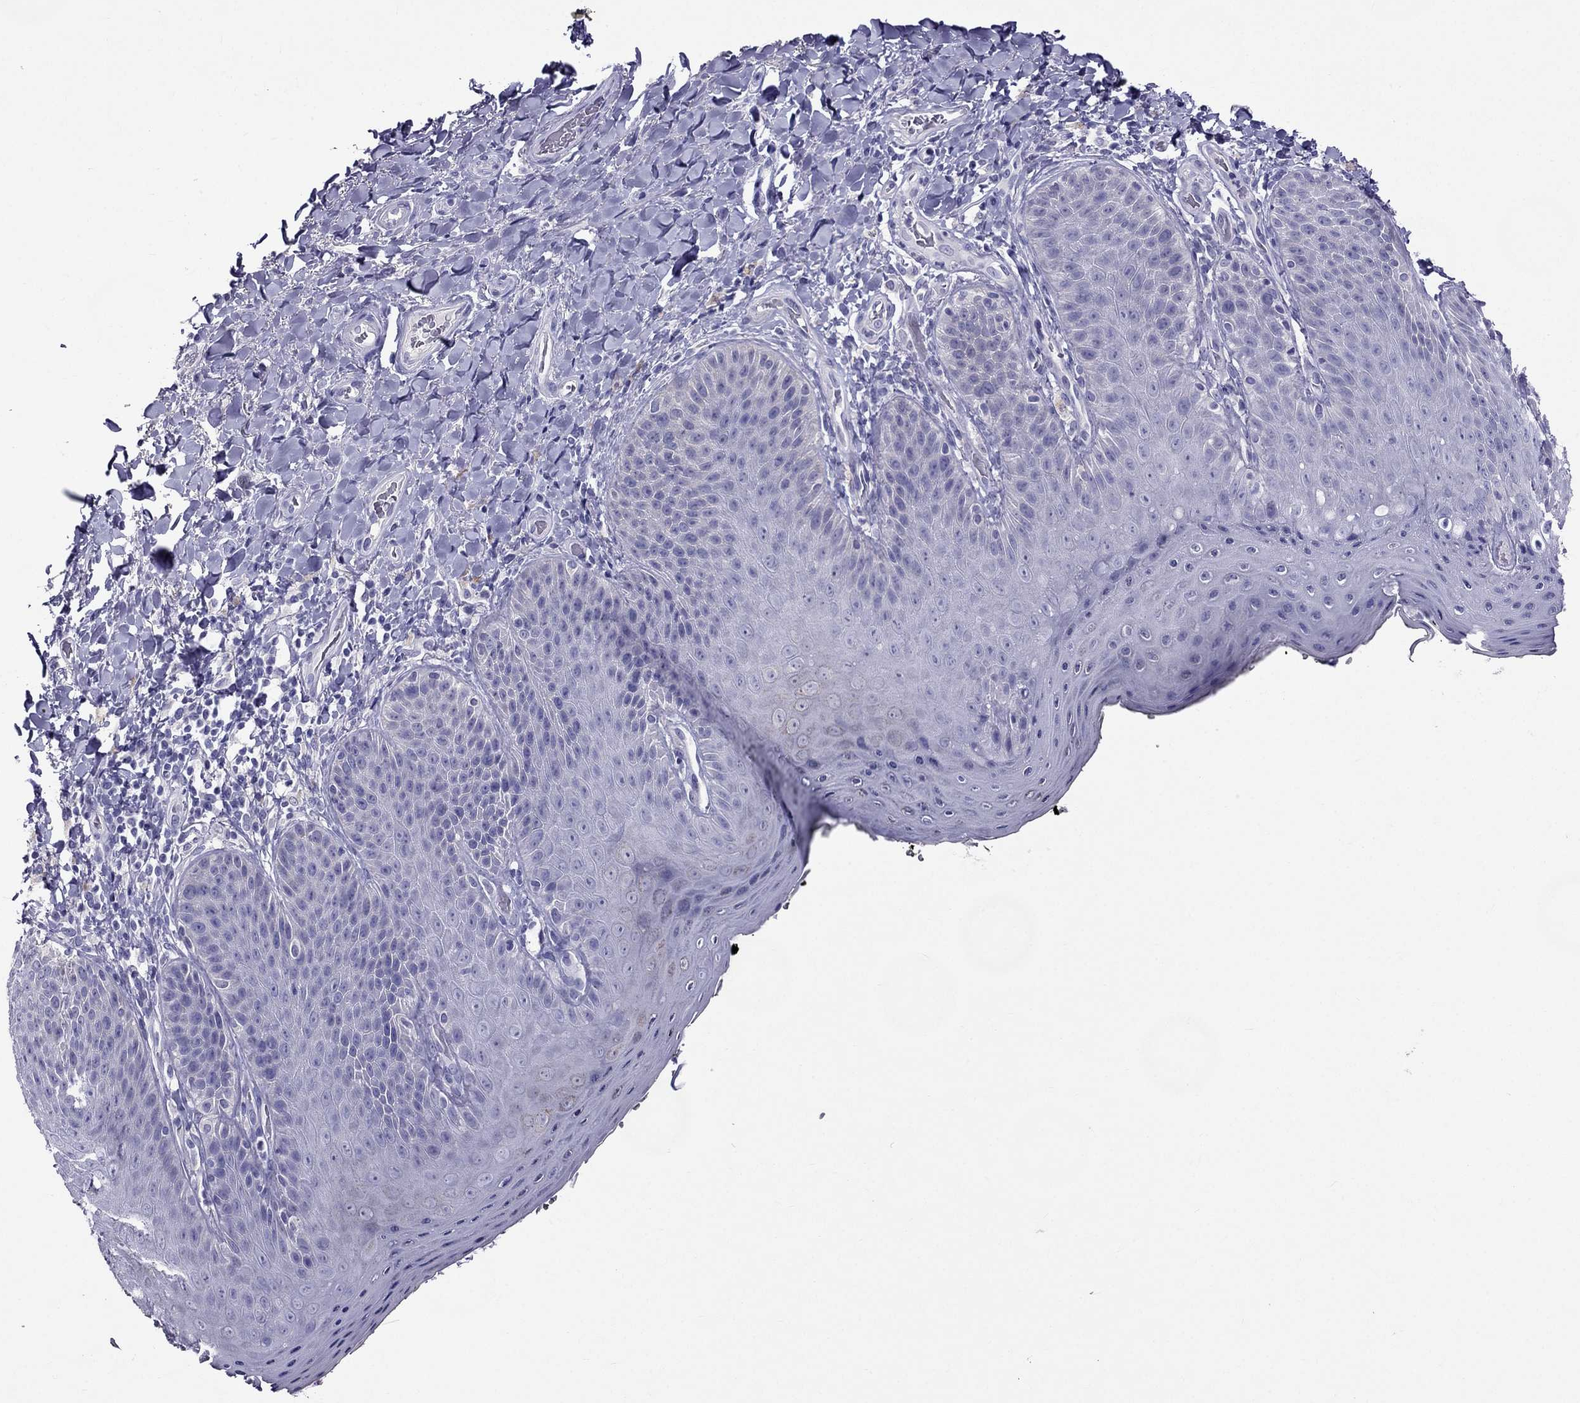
{"staining": {"intensity": "negative", "quantity": "none", "location": "none"}, "tissue": "skin", "cell_type": "Epidermal cells", "image_type": "normal", "snomed": [{"axis": "morphology", "description": "Normal tissue, NOS"}, {"axis": "topography", "description": "Anal"}], "caption": "Immunohistochemistry micrograph of unremarkable skin stained for a protein (brown), which exhibits no positivity in epidermal cells. (DAB (3,3'-diaminobenzidine) immunohistochemistry with hematoxylin counter stain).", "gene": "ZNF541", "patient": {"sex": "male", "age": 53}}